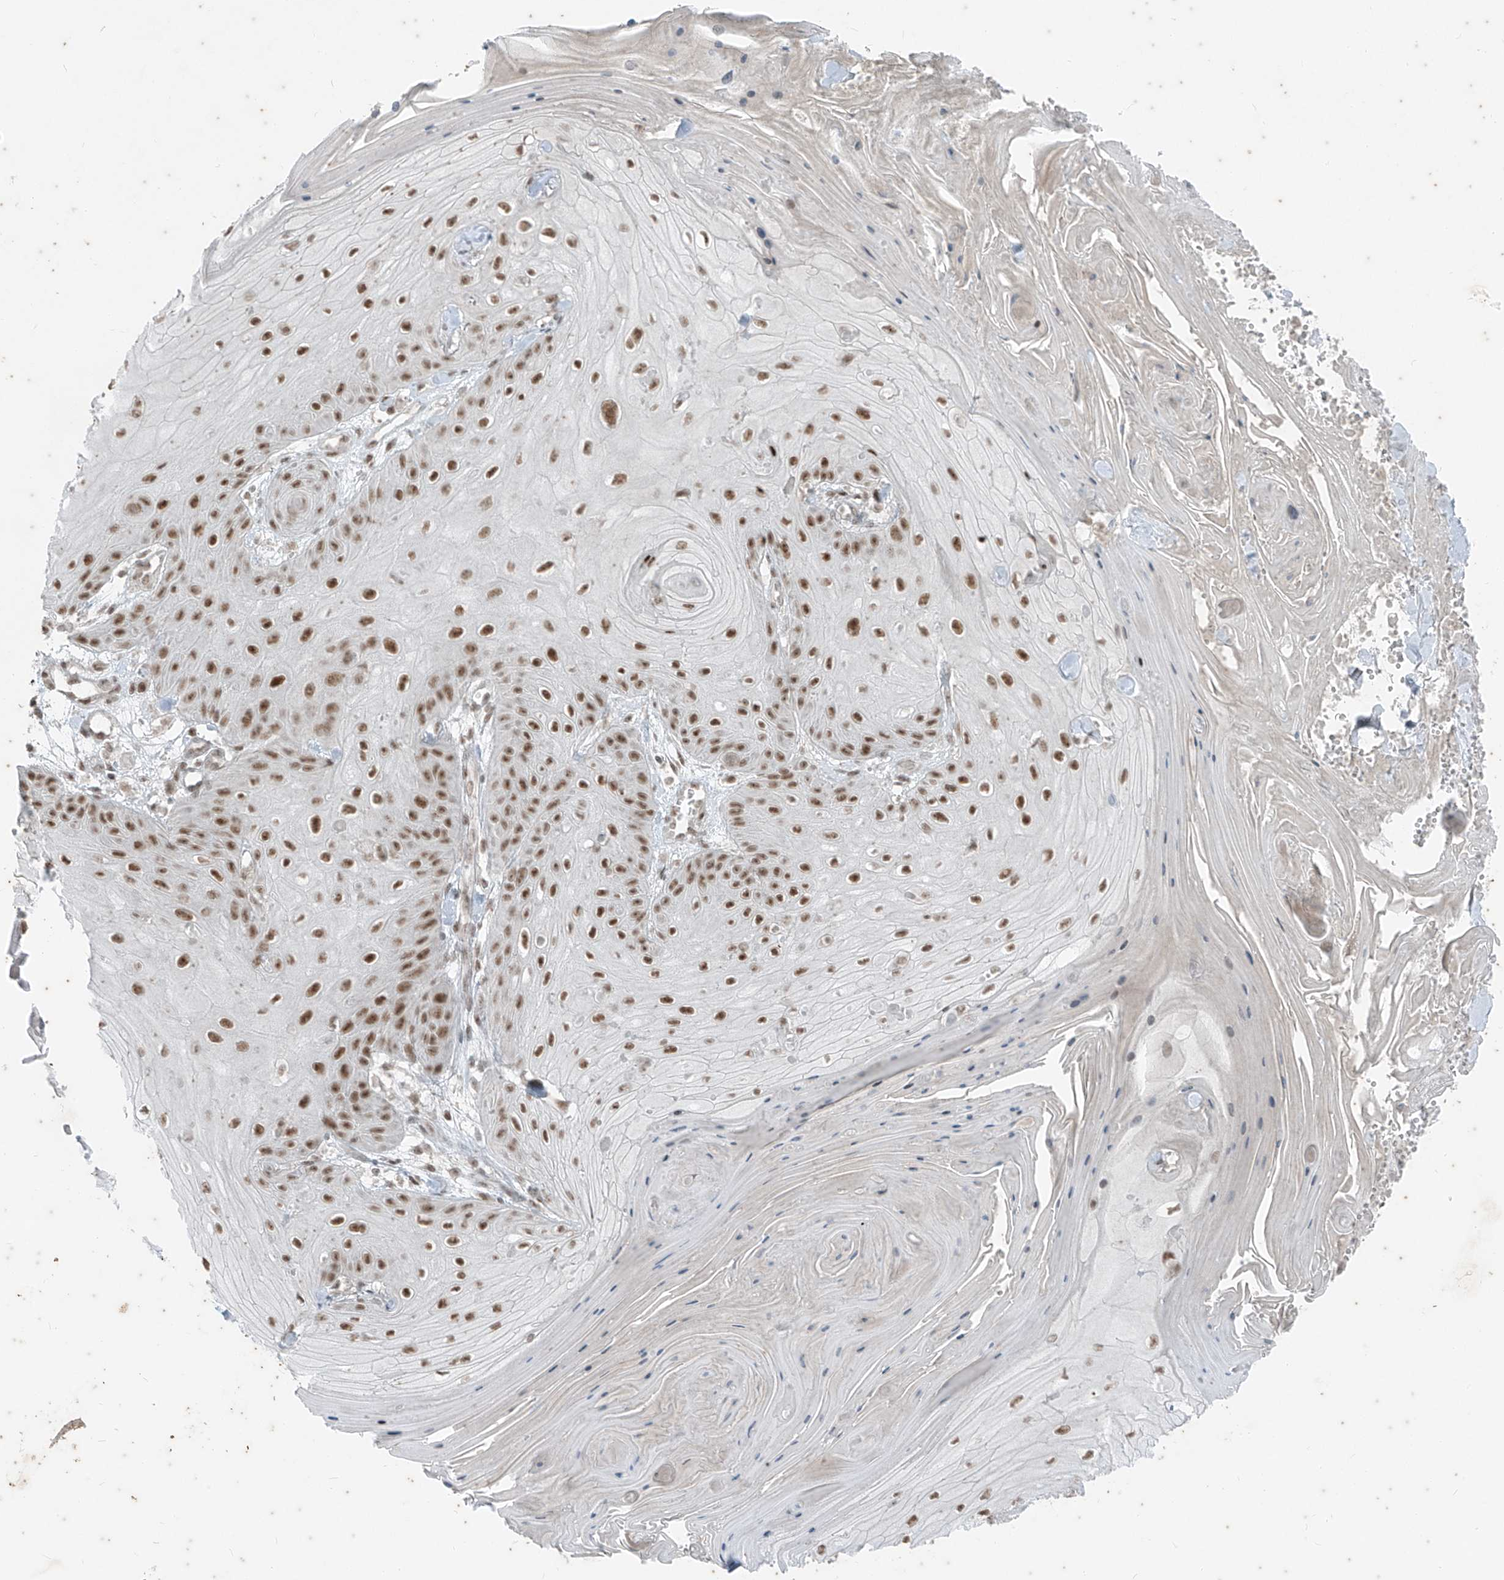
{"staining": {"intensity": "moderate", "quantity": ">75%", "location": "nuclear"}, "tissue": "skin cancer", "cell_type": "Tumor cells", "image_type": "cancer", "snomed": [{"axis": "morphology", "description": "Squamous cell carcinoma, NOS"}, {"axis": "topography", "description": "Skin"}], "caption": "Skin cancer (squamous cell carcinoma) tissue displays moderate nuclear expression in approximately >75% of tumor cells, visualized by immunohistochemistry.", "gene": "ZNF354B", "patient": {"sex": "male", "age": 74}}